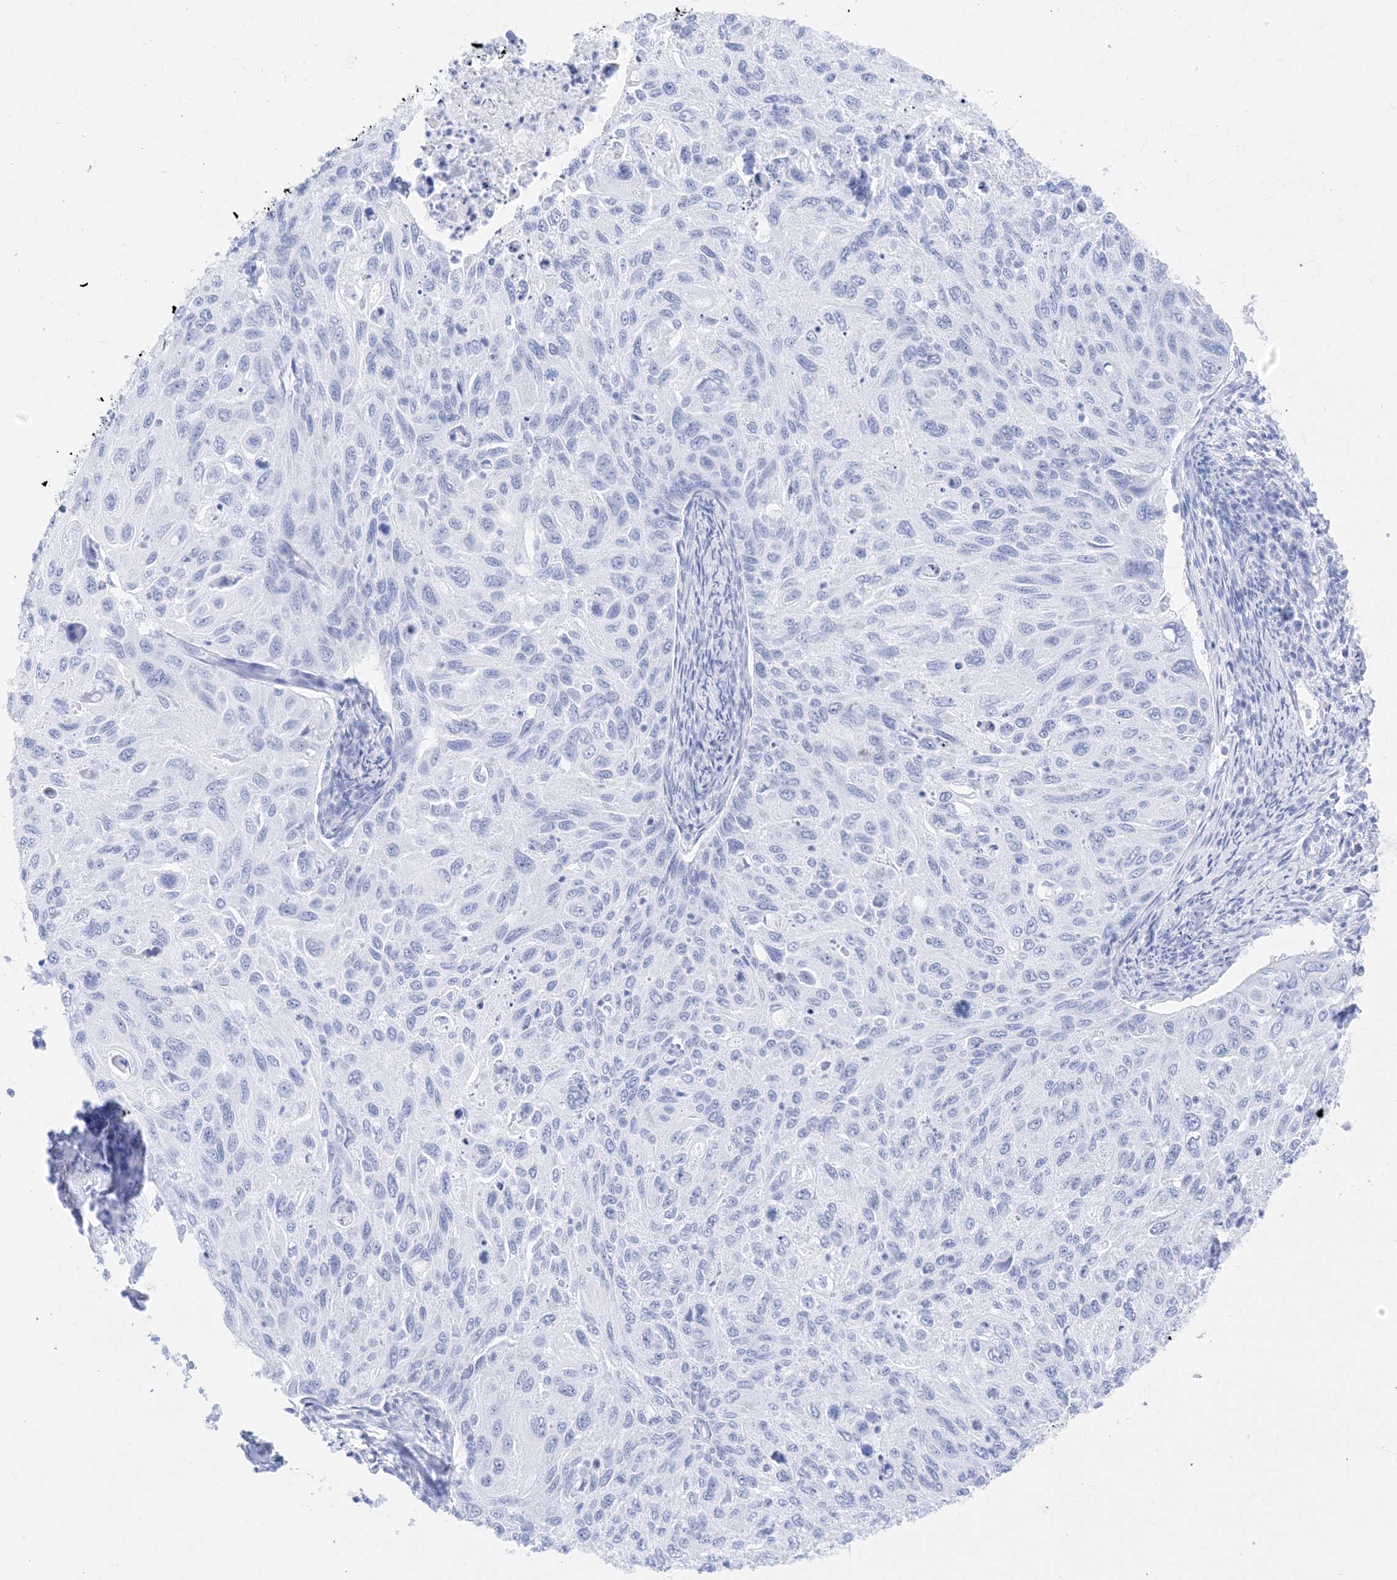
{"staining": {"intensity": "negative", "quantity": "none", "location": "none"}, "tissue": "cervical cancer", "cell_type": "Tumor cells", "image_type": "cancer", "snomed": [{"axis": "morphology", "description": "Squamous cell carcinoma, NOS"}, {"axis": "topography", "description": "Cervix"}], "caption": "There is no significant staining in tumor cells of cervical squamous cell carcinoma.", "gene": "MUC17", "patient": {"sex": "female", "age": 70}}